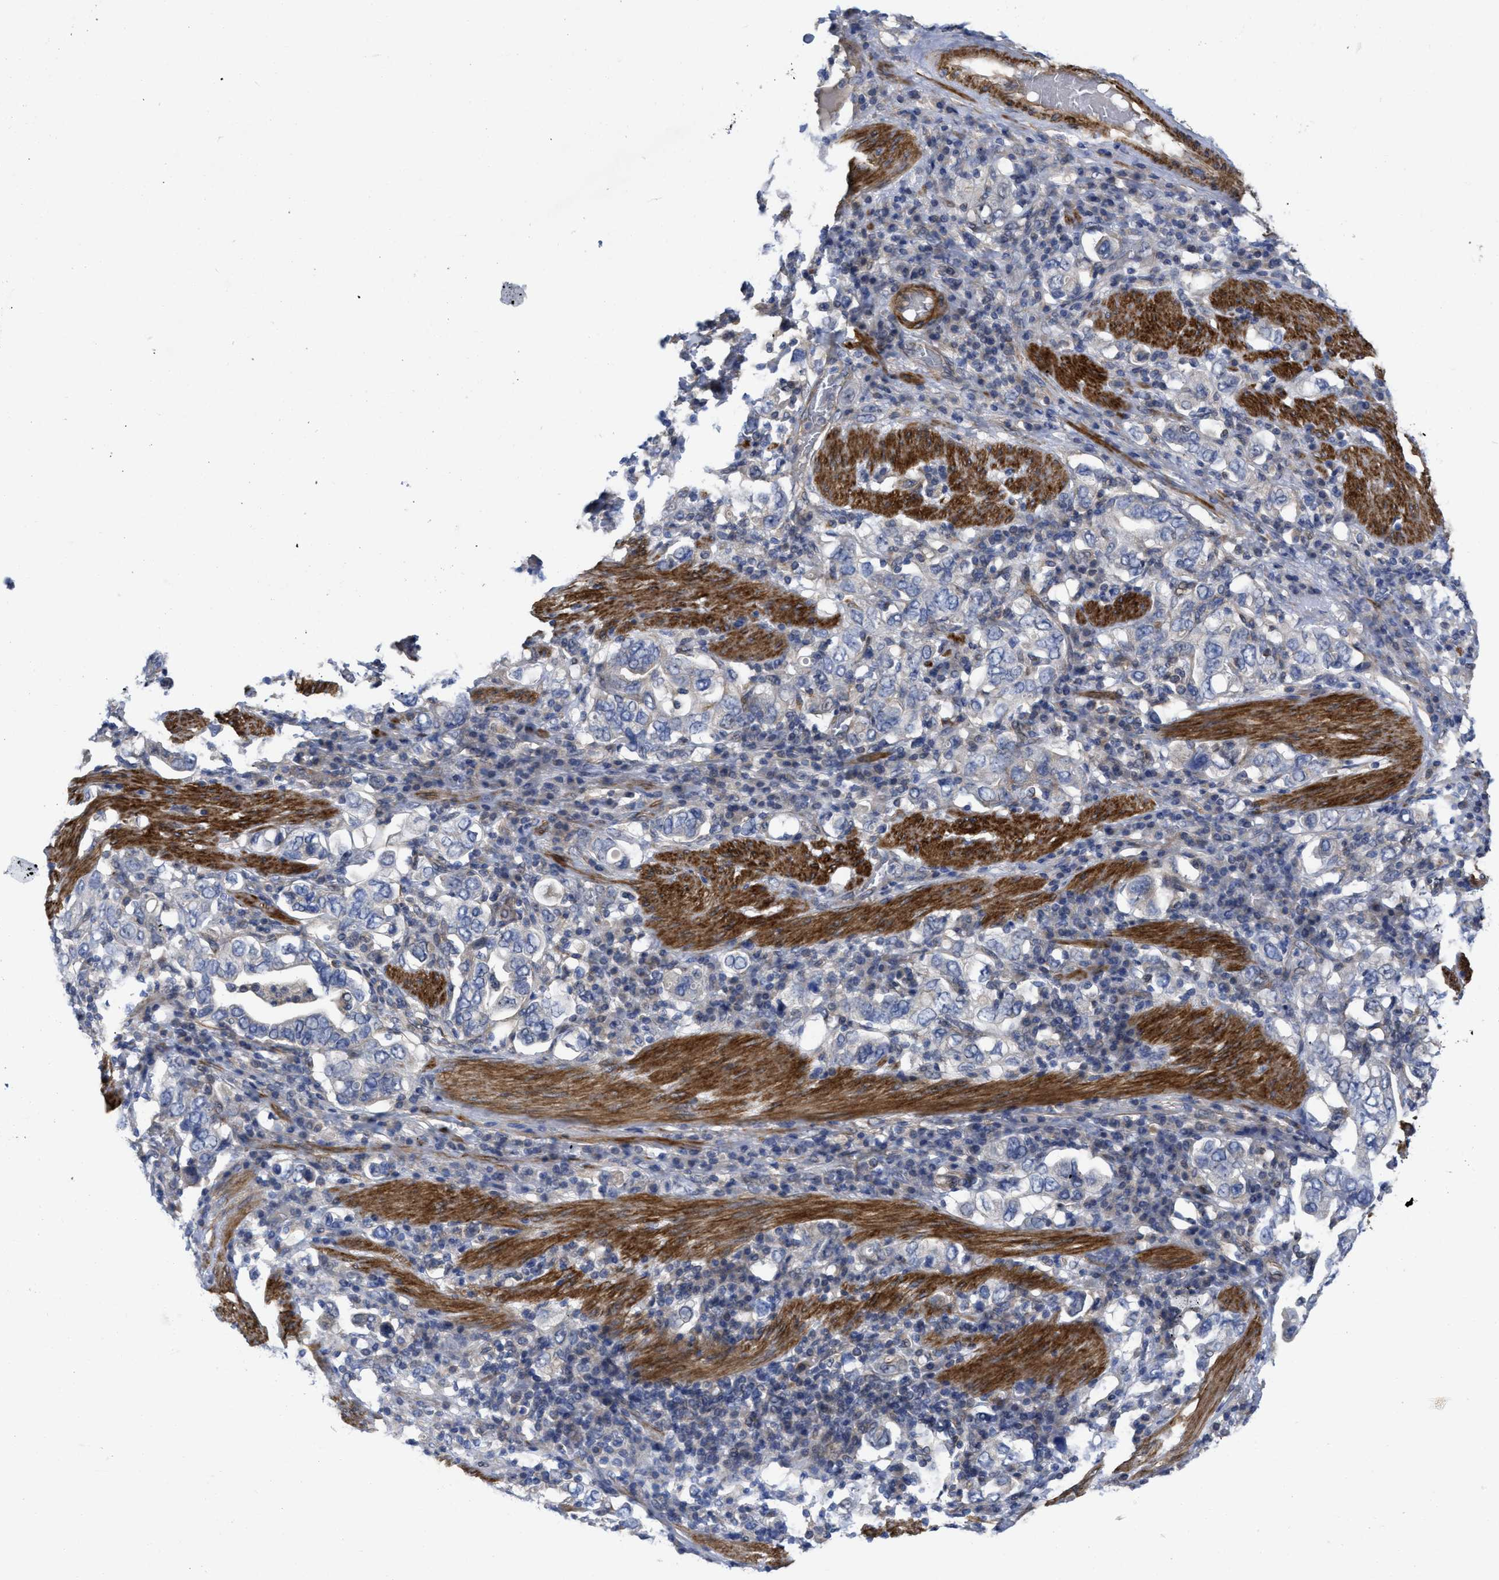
{"staining": {"intensity": "negative", "quantity": "none", "location": "none"}, "tissue": "stomach cancer", "cell_type": "Tumor cells", "image_type": "cancer", "snomed": [{"axis": "morphology", "description": "Adenocarcinoma, NOS"}, {"axis": "topography", "description": "Stomach, upper"}], "caption": "This is a image of IHC staining of adenocarcinoma (stomach), which shows no positivity in tumor cells.", "gene": "ARHGEF26", "patient": {"sex": "male", "age": 62}}